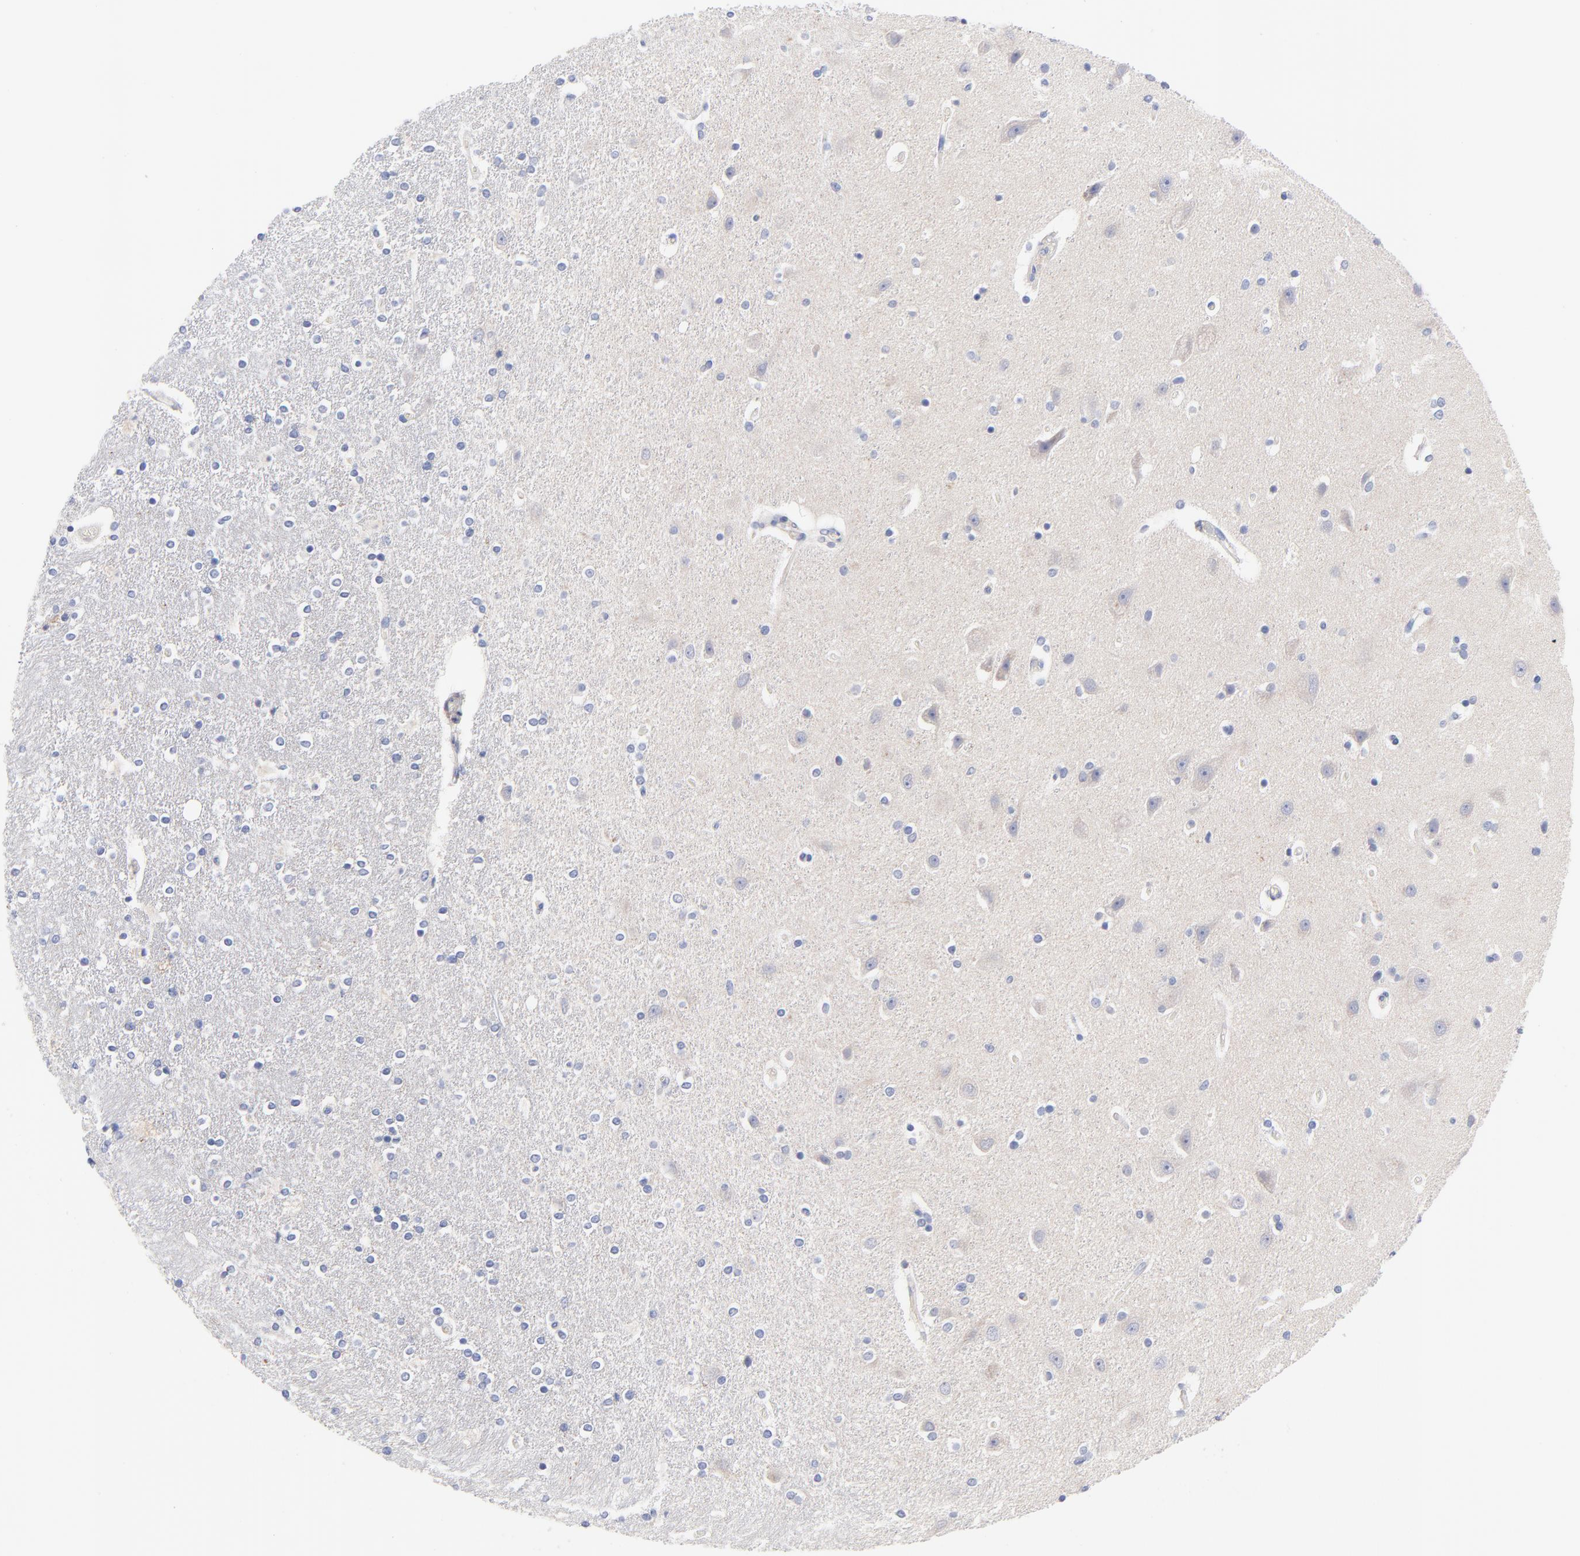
{"staining": {"intensity": "negative", "quantity": "none", "location": "none"}, "tissue": "caudate", "cell_type": "Glial cells", "image_type": "normal", "snomed": [{"axis": "morphology", "description": "Normal tissue, NOS"}, {"axis": "topography", "description": "Lateral ventricle wall"}], "caption": "Glial cells show no significant protein expression in unremarkable caudate. (Brightfield microscopy of DAB immunohistochemistry at high magnification).", "gene": "FBXO10", "patient": {"sex": "female", "age": 54}}